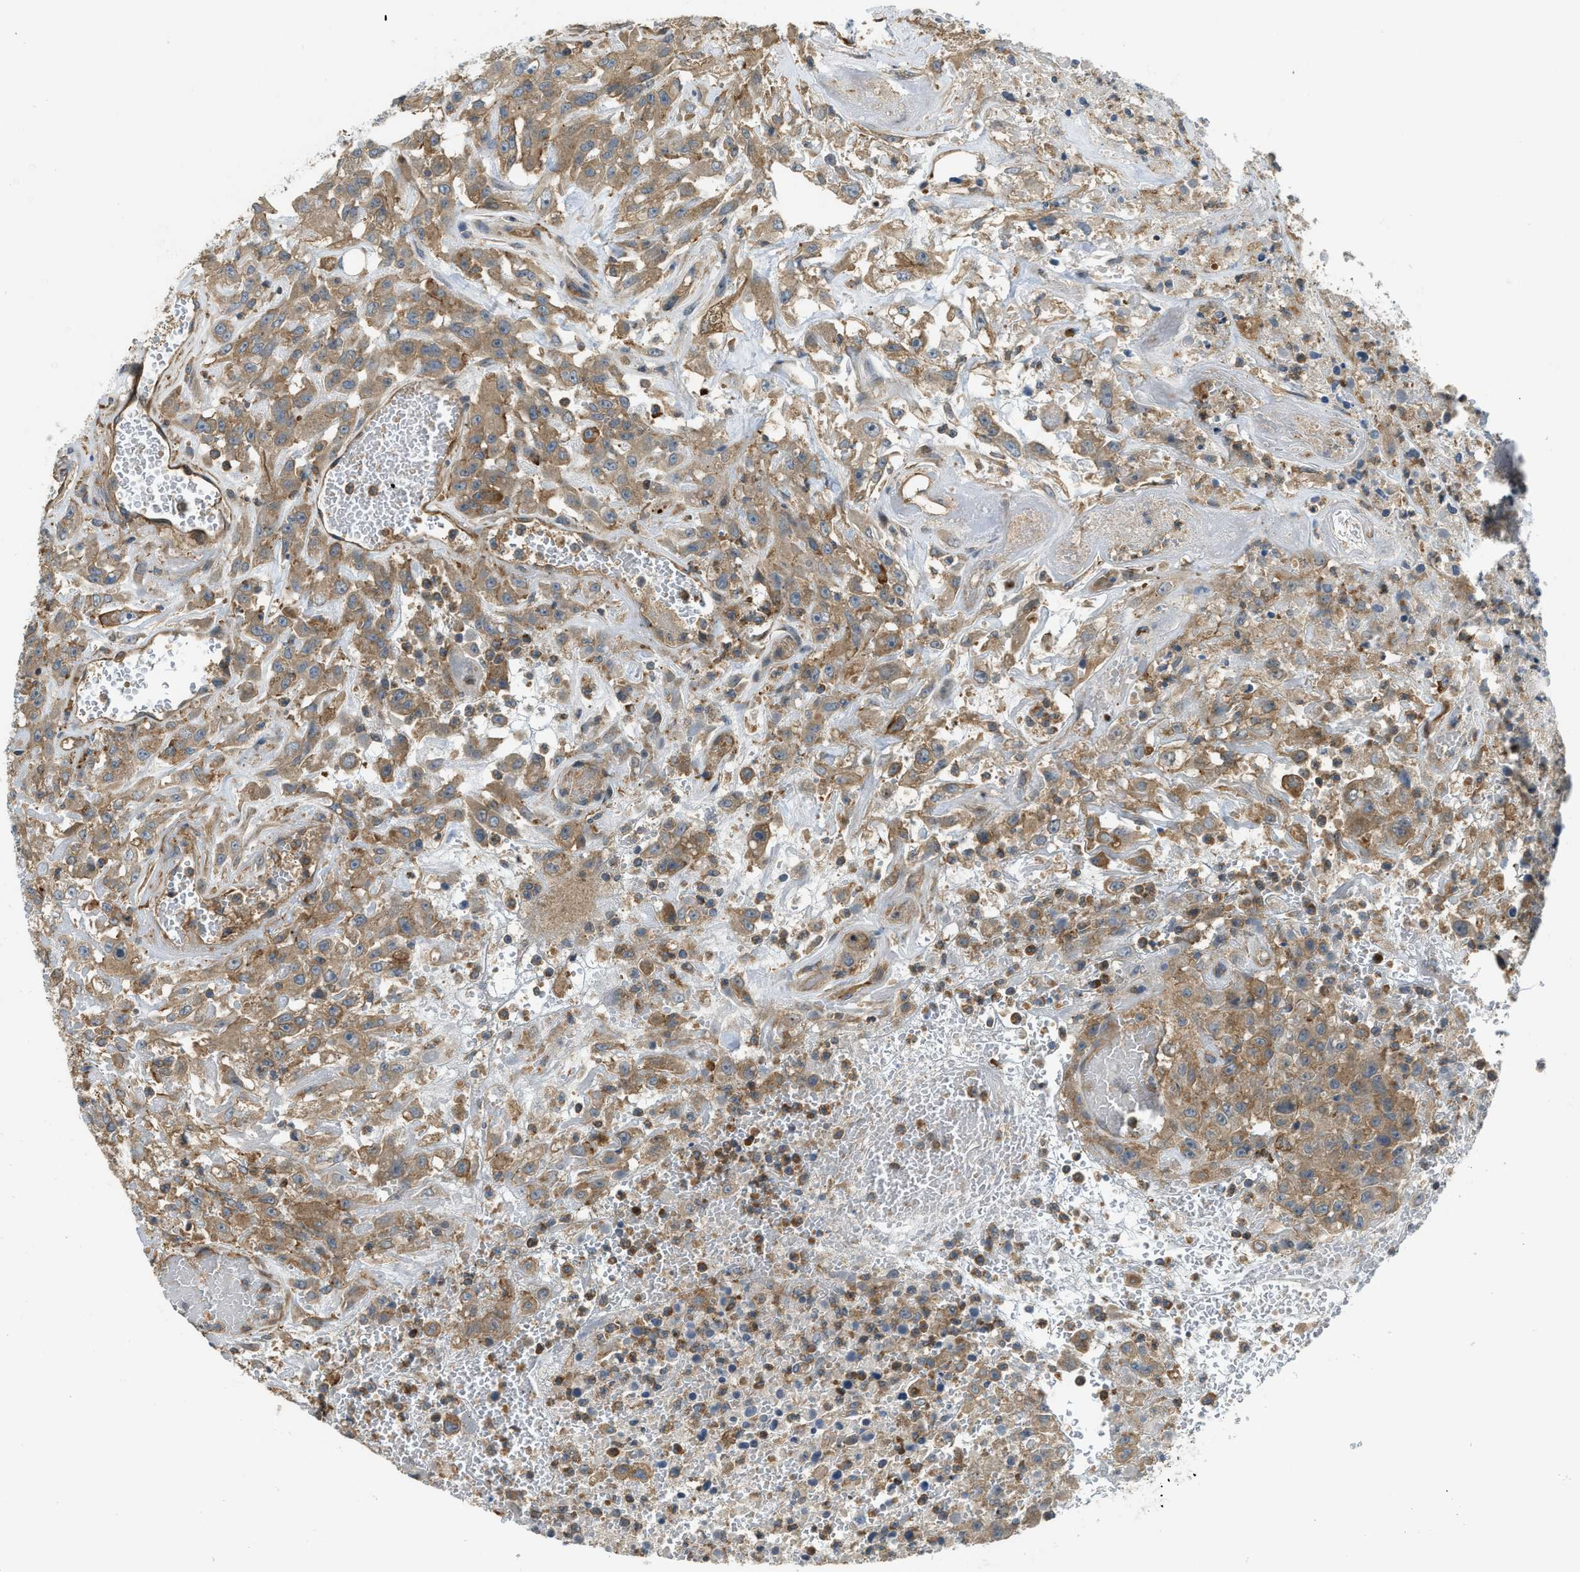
{"staining": {"intensity": "moderate", "quantity": ">75%", "location": "cytoplasmic/membranous"}, "tissue": "urothelial cancer", "cell_type": "Tumor cells", "image_type": "cancer", "snomed": [{"axis": "morphology", "description": "Urothelial carcinoma, High grade"}, {"axis": "topography", "description": "Urinary bladder"}], "caption": "Protein analysis of urothelial cancer tissue displays moderate cytoplasmic/membranous expression in approximately >75% of tumor cells.", "gene": "BAG4", "patient": {"sex": "male", "age": 46}}